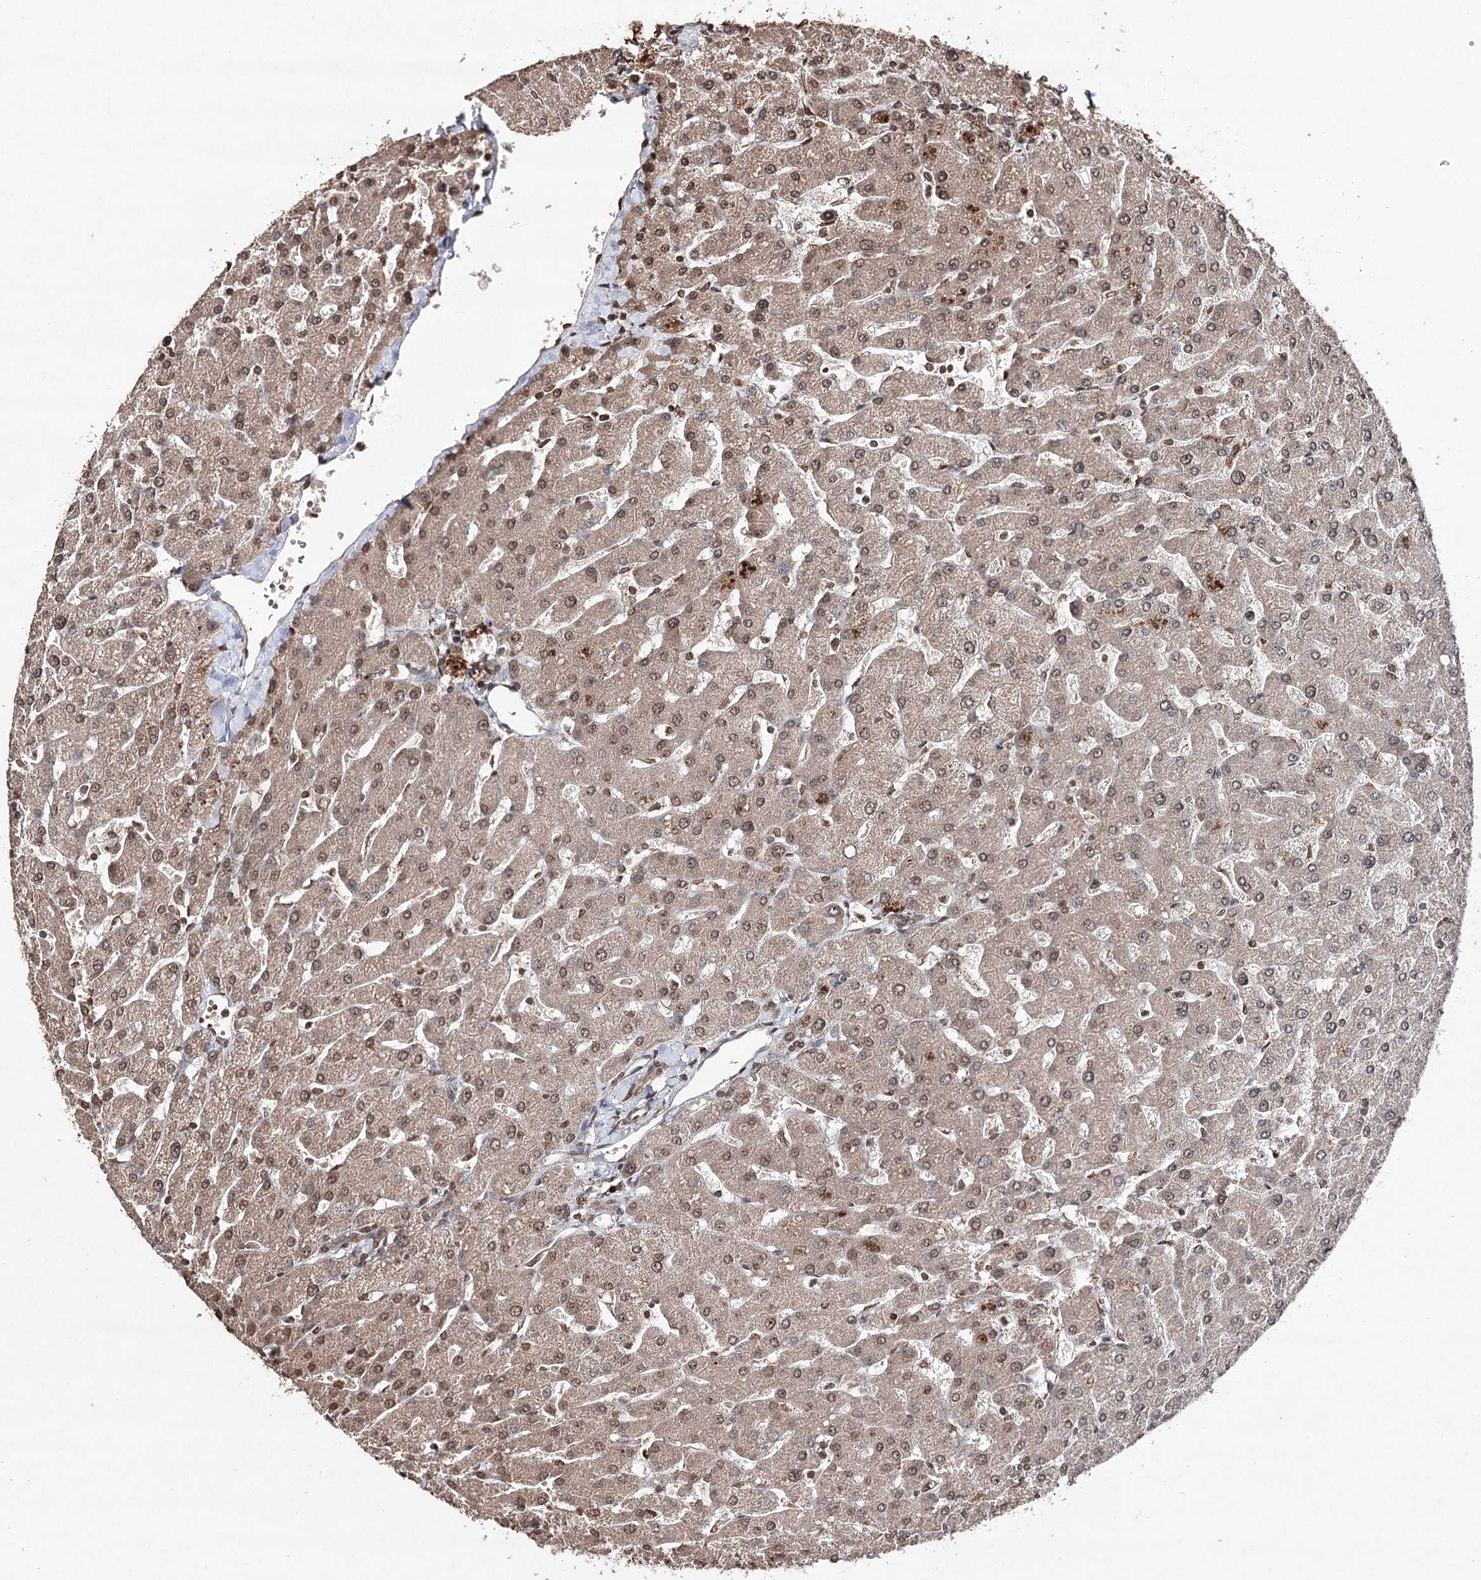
{"staining": {"intensity": "moderate", "quantity": ">75%", "location": "nuclear"}, "tissue": "liver", "cell_type": "Cholangiocytes", "image_type": "normal", "snomed": [{"axis": "morphology", "description": "Normal tissue, NOS"}, {"axis": "topography", "description": "Liver"}], "caption": "Protein staining shows moderate nuclear expression in approximately >75% of cholangiocytes in benign liver.", "gene": "ATG14", "patient": {"sex": "male", "age": 55}}